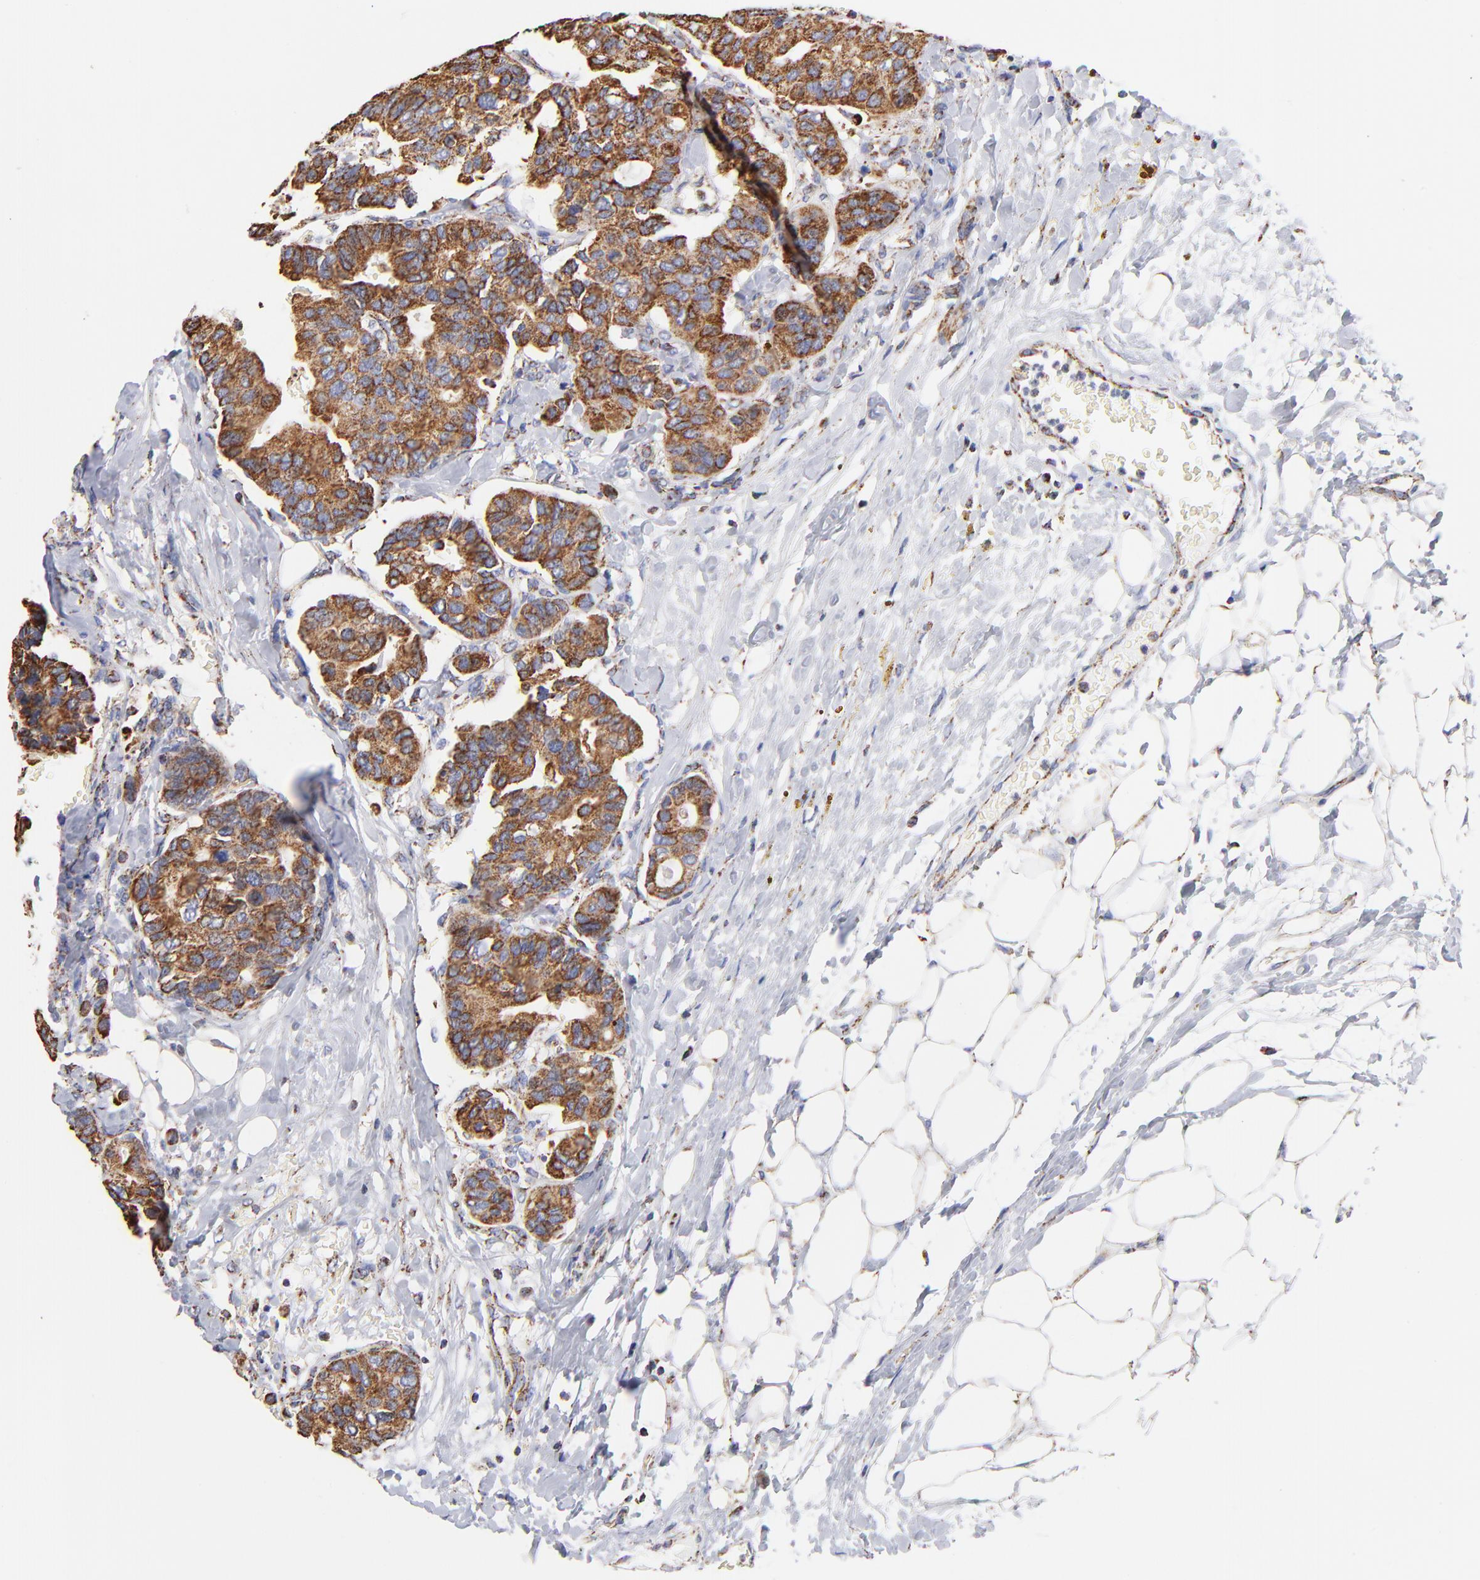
{"staining": {"intensity": "strong", "quantity": ">75%", "location": "cytoplasmic/membranous"}, "tissue": "breast cancer", "cell_type": "Tumor cells", "image_type": "cancer", "snomed": [{"axis": "morphology", "description": "Duct carcinoma"}, {"axis": "topography", "description": "Breast"}], "caption": "This is a micrograph of immunohistochemistry staining of breast intraductal carcinoma, which shows strong expression in the cytoplasmic/membranous of tumor cells.", "gene": "PHB1", "patient": {"sex": "female", "age": 69}}